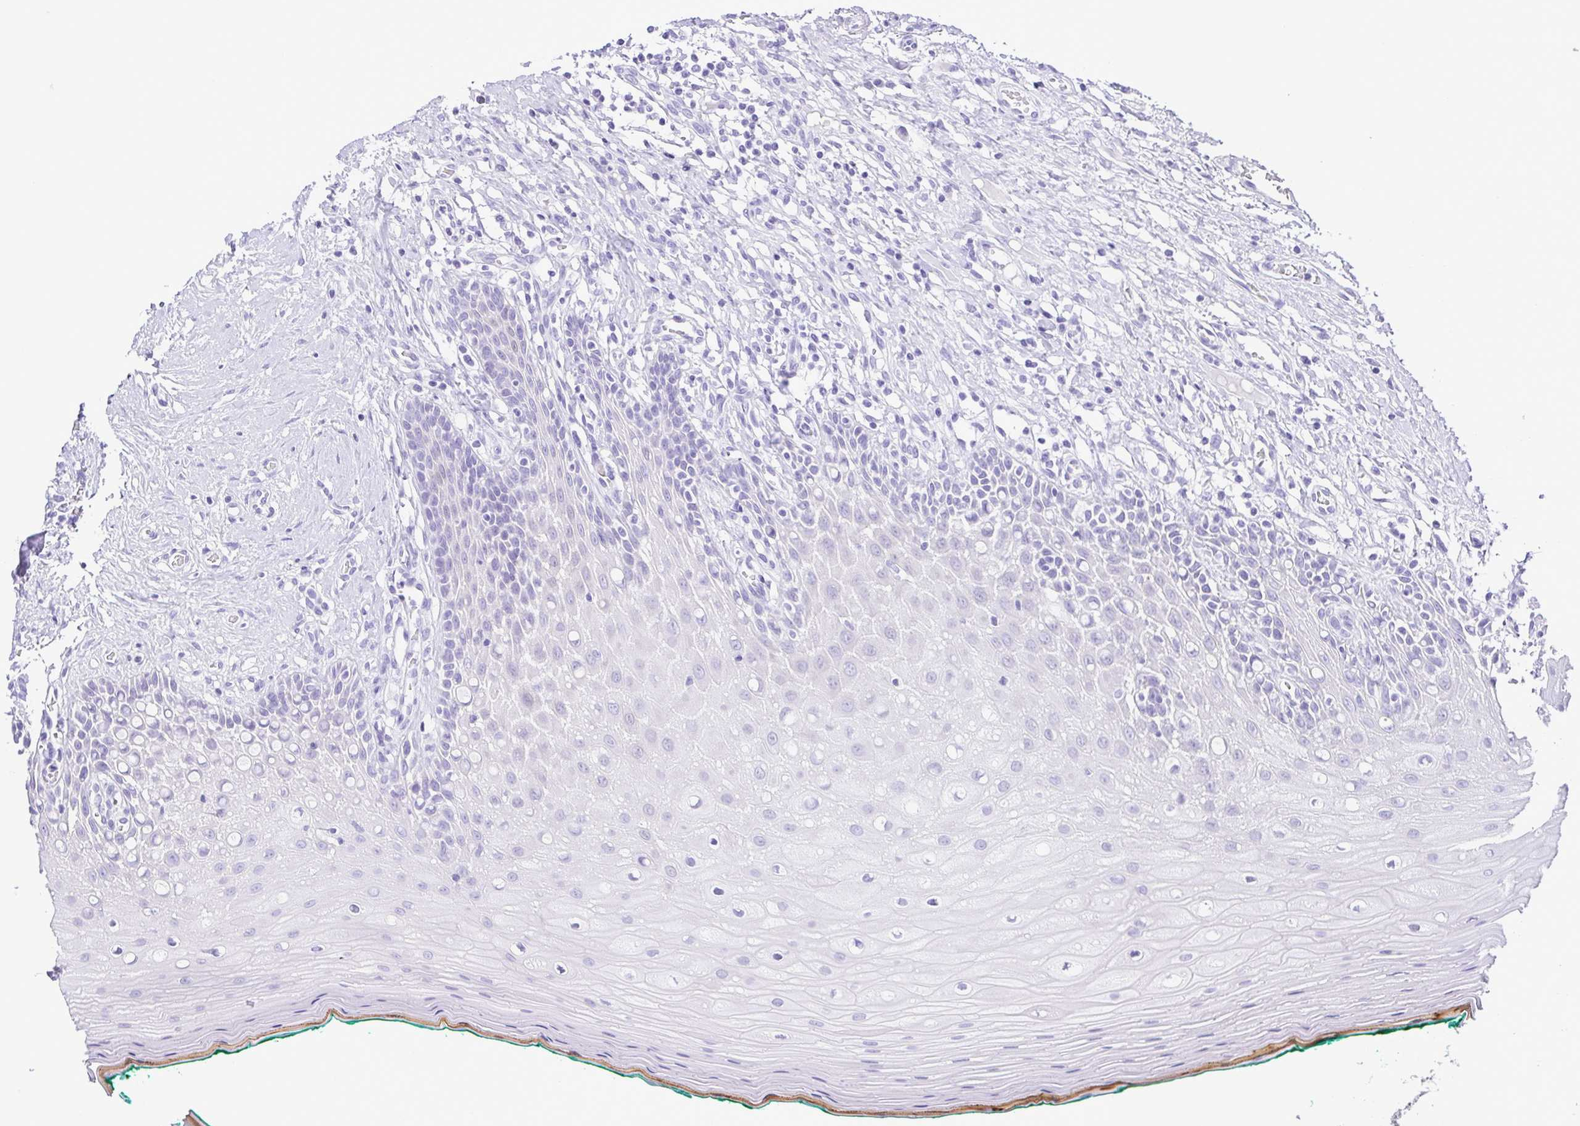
{"staining": {"intensity": "weak", "quantity": "<25%", "location": "nuclear"}, "tissue": "oral mucosa", "cell_type": "Squamous epithelial cells", "image_type": "normal", "snomed": [{"axis": "morphology", "description": "Normal tissue, NOS"}, {"axis": "topography", "description": "Oral tissue"}], "caption": "This is an immunohistochemistry (IHC) photomicrograph of unremarkable oral mucosa. There is no positivity in squamous epithelial cells.", "gene": "CASP14", "patient": {"sex": "female", "age": 83}}